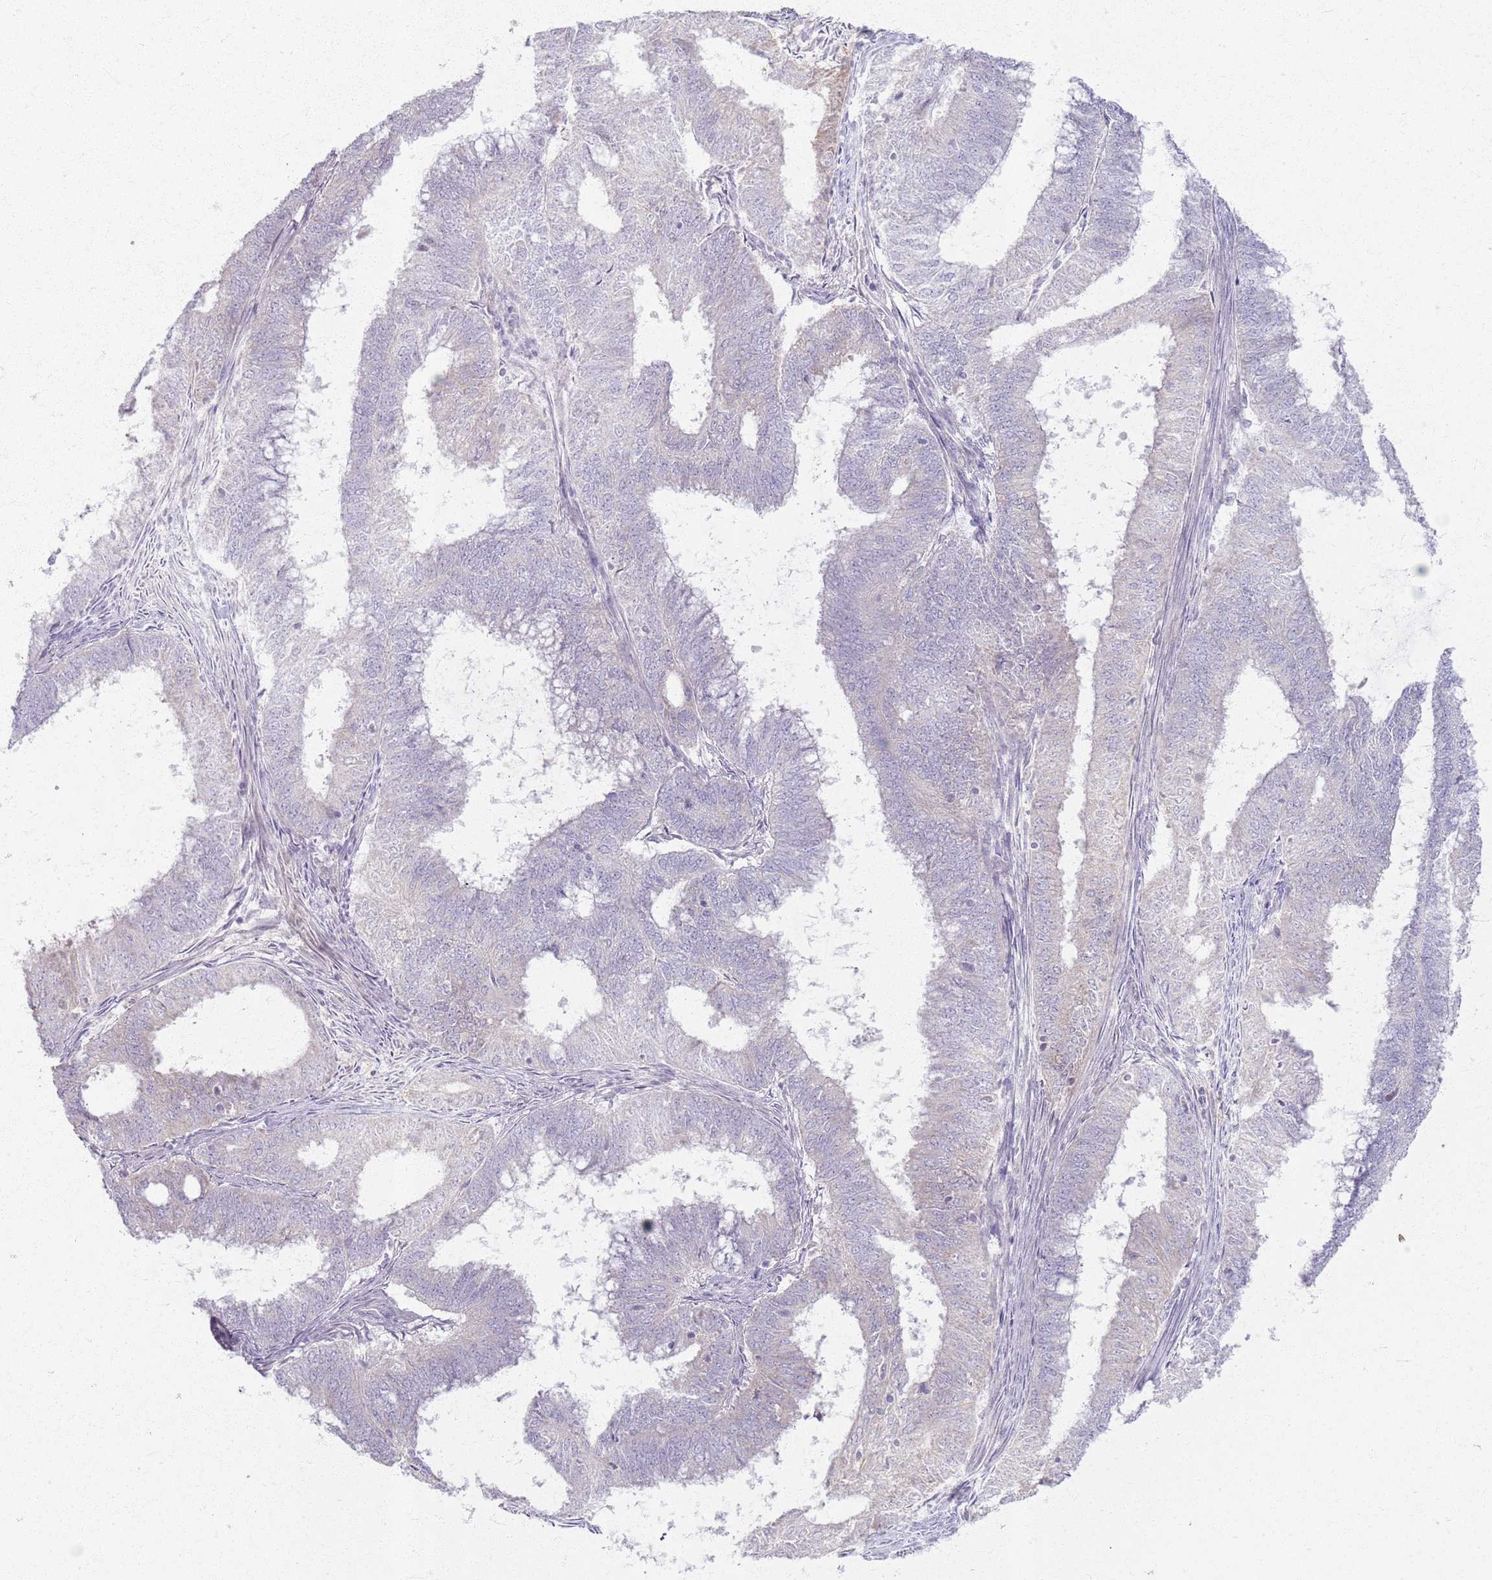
{"staining": {"intensity": "negative", "quantity": "none", "location": "none"}, "tissue": "endometrial cancer", "cell_type": "Tumor cells", "image_type": "cancer", "snomed": [{"axis": "morphology", "description": "Adenocarcinoma, NOS"}, {"axis": "topography", "description": "Endometrium"}], "caption": "This is an immunohistochemistry image of endometrial adenocarcinoma. There is no positivity in tumor cells.", "gene": "CRIPT", "patient": {"sex": "female", "age": 51}}